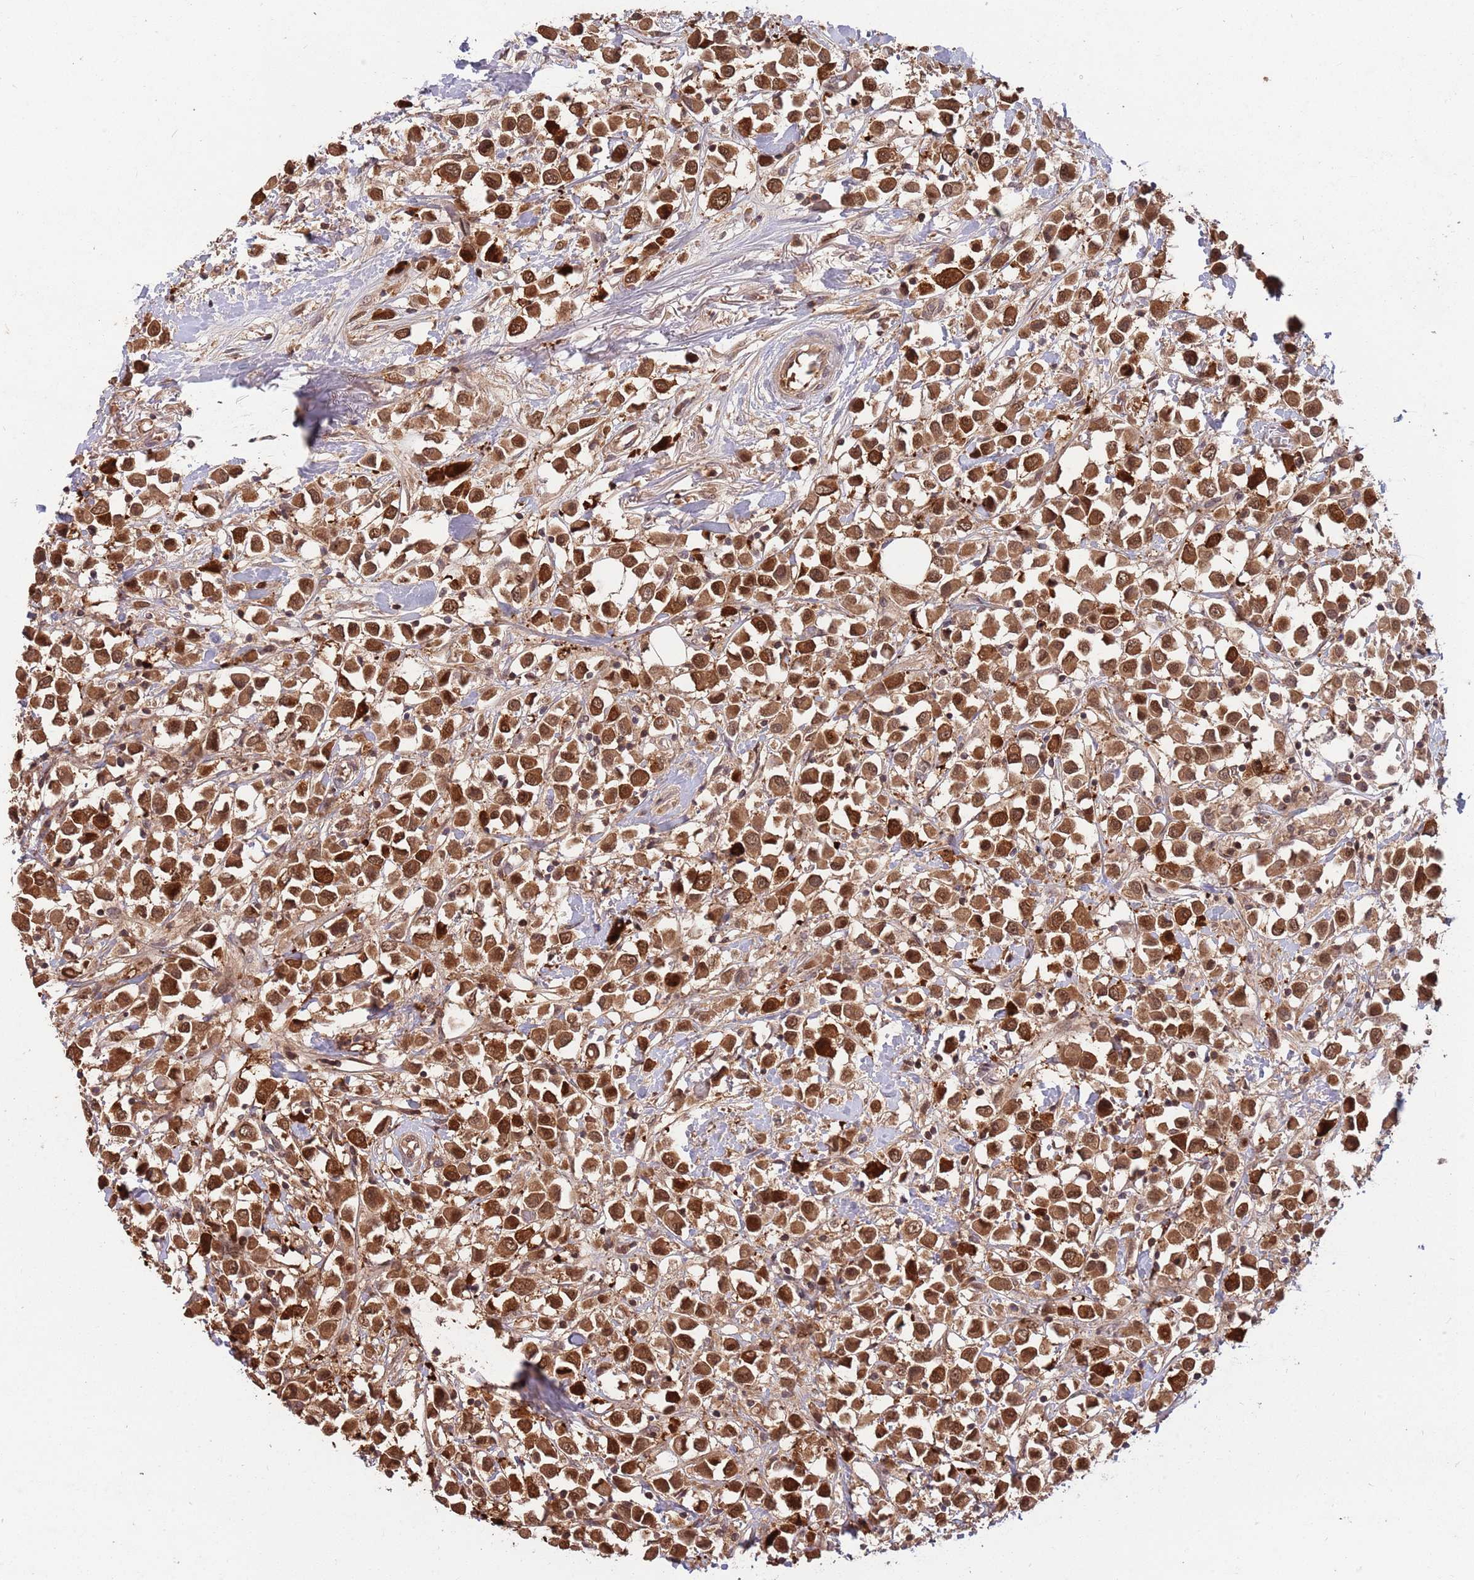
{"staining": {"intensity": "strong", "quantity": ">75%", "location": "cytoplasmic/membranous,nuclear"}, "tissue": "breast cancer", "cell_type": "Tumor cells", "image_type": "cancer", "snomed": [{"axis": "morphology", "description": "Duct carcinoma"}, {"axis": "topography", "description": "Breast"}], "caption": "Breast cancer stained for a protein shows strong cytoplasmic/membranous and nuclear positivity in tumor cells. Nuclei are stained in blue.", "gene": "SALL1", "patient": {"sex": "female", "age": 61}}